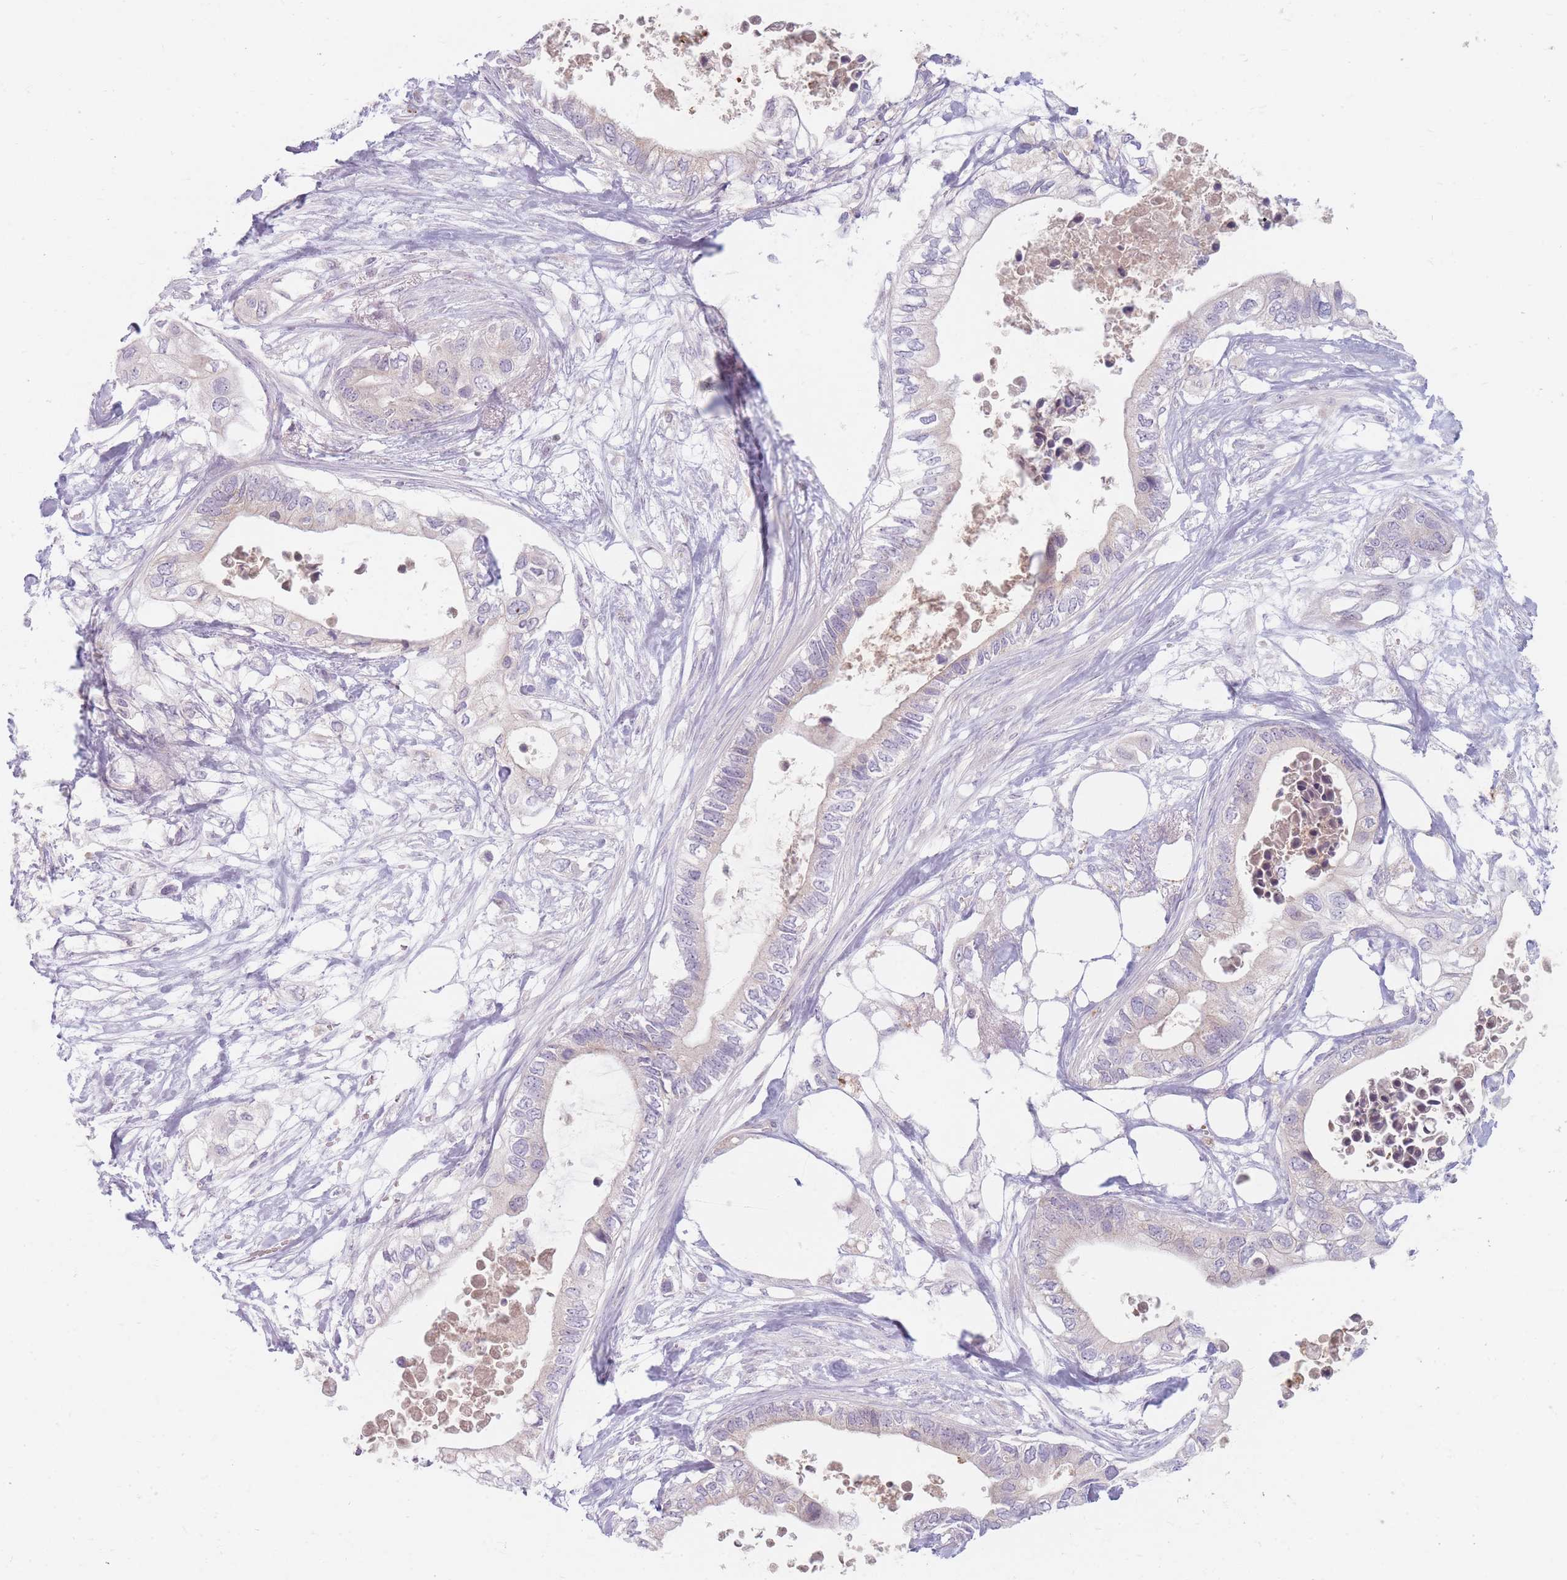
{"staining": {"intensity": "negative", "quantity": "none", "location": "none"}, "tissue": "pancreatic cancer", "cell_type": "Tumor cells", "image_type": "cancer", "snomed": [{"axis": "morphology", "description": "Adenocarcinoma, NOS"}, {"axis": "topography", "description": "Pancreas"}], "caption": "Immunohistochemistry micrograph of neoplastic tissue: human pancreatic adenocarcinoma stained with DAB demonstrates no significant protein expression in tumor cells.", "gene": "CHCHD7", "patient": {"sex": "female", "age": 63}}